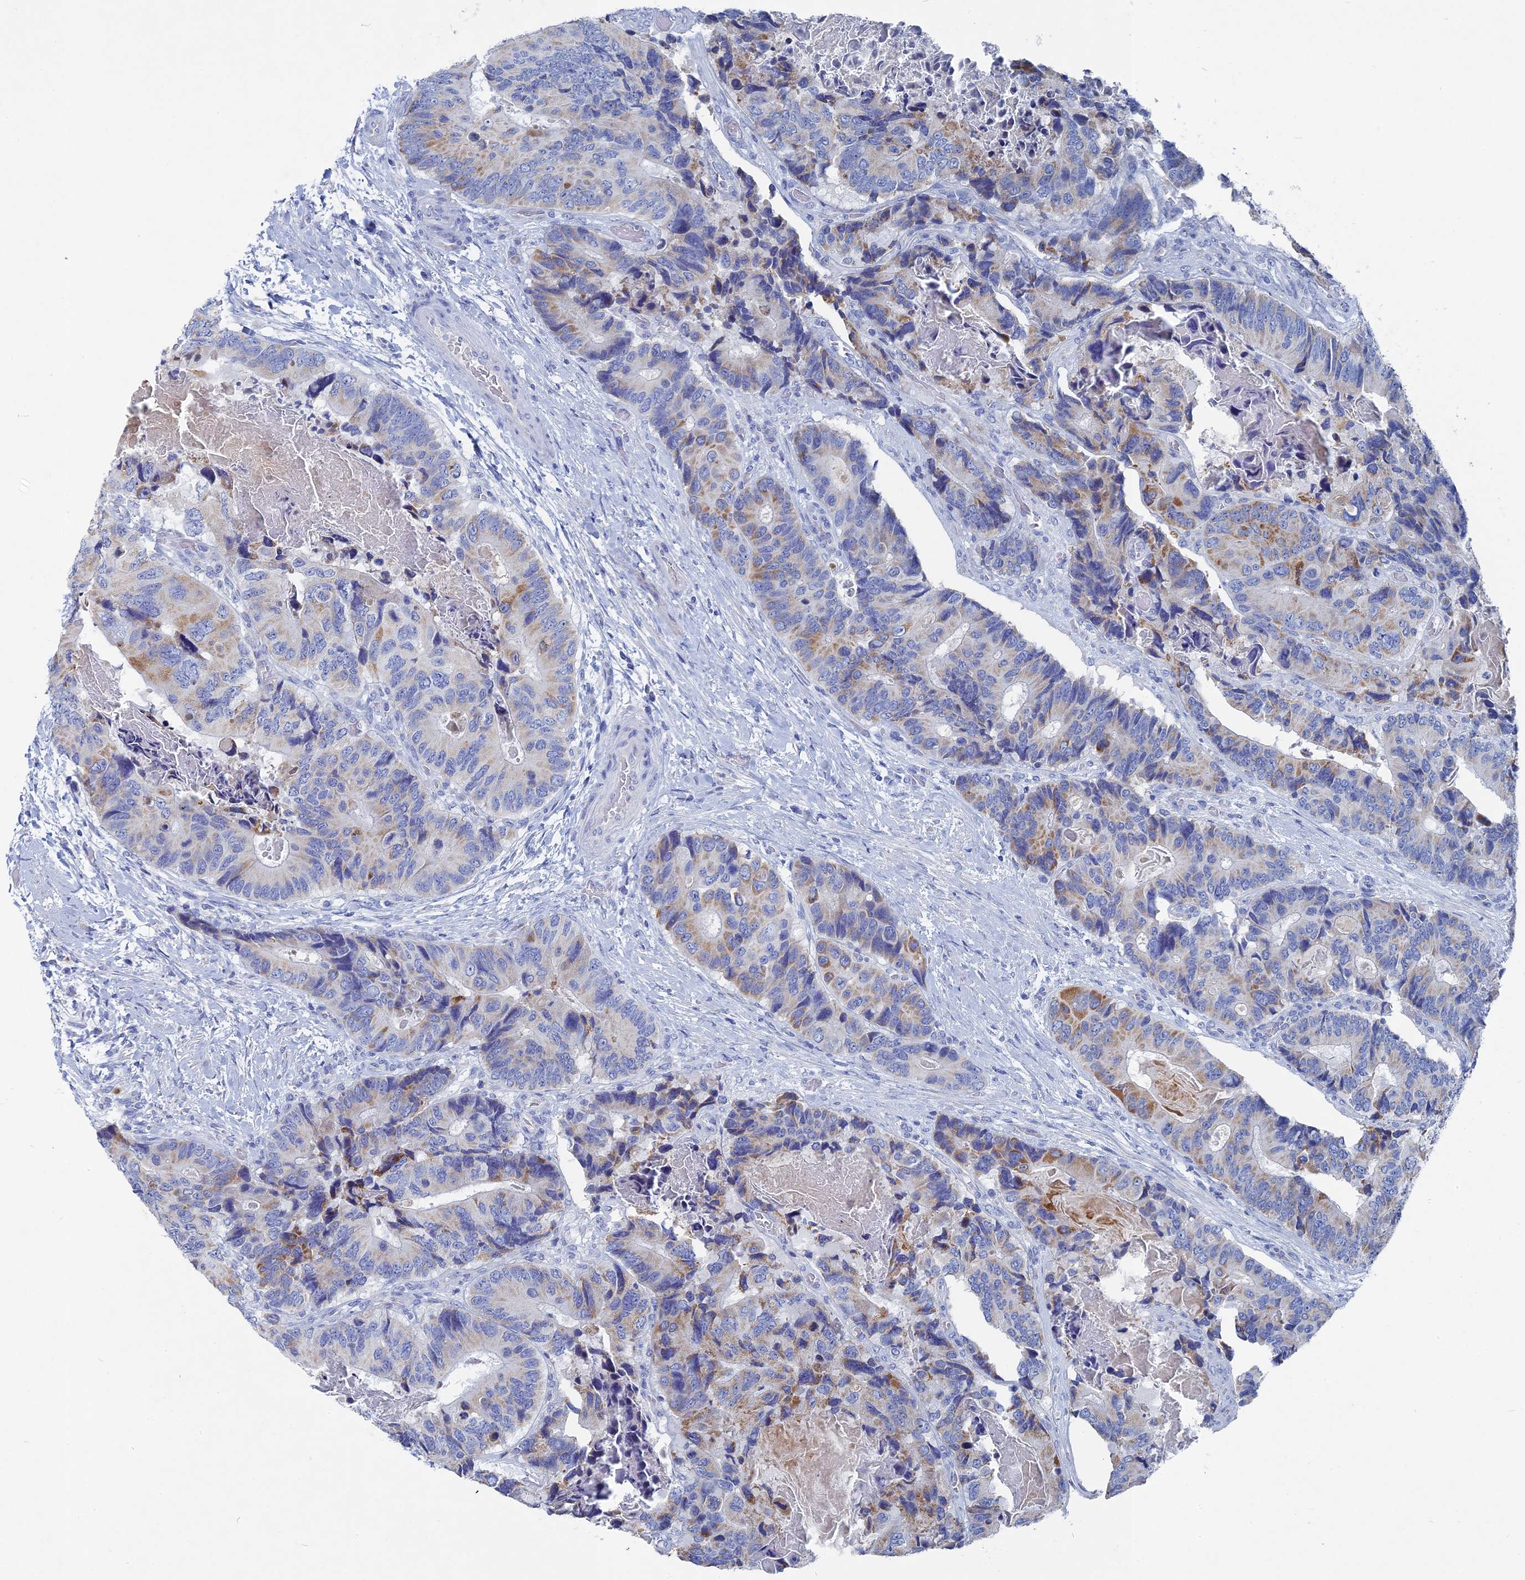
{"staining": {"intensity": "moderate", "quantity": "<25%", "location": "cytoplasmic/membranous"}, "tissue": "colorectal cancer", "cell_type": "Tumor cells", "image_type": "cancer", "snomed": [{"axis": "morphology", "description": "Adenocarcinoma, NOS"}, {"axis": "topography", "description": "Colon"}], "caption": "An image of human colorectal adenocarcinoma stained for a protein shows moderate cytoplasmic/membranous brown staining in tumor cells. (Brightfield microscopy of DAB IHC at high magnification).", "gene": "HIGD1A", "patient": {"sex": "male", "age": 84}}